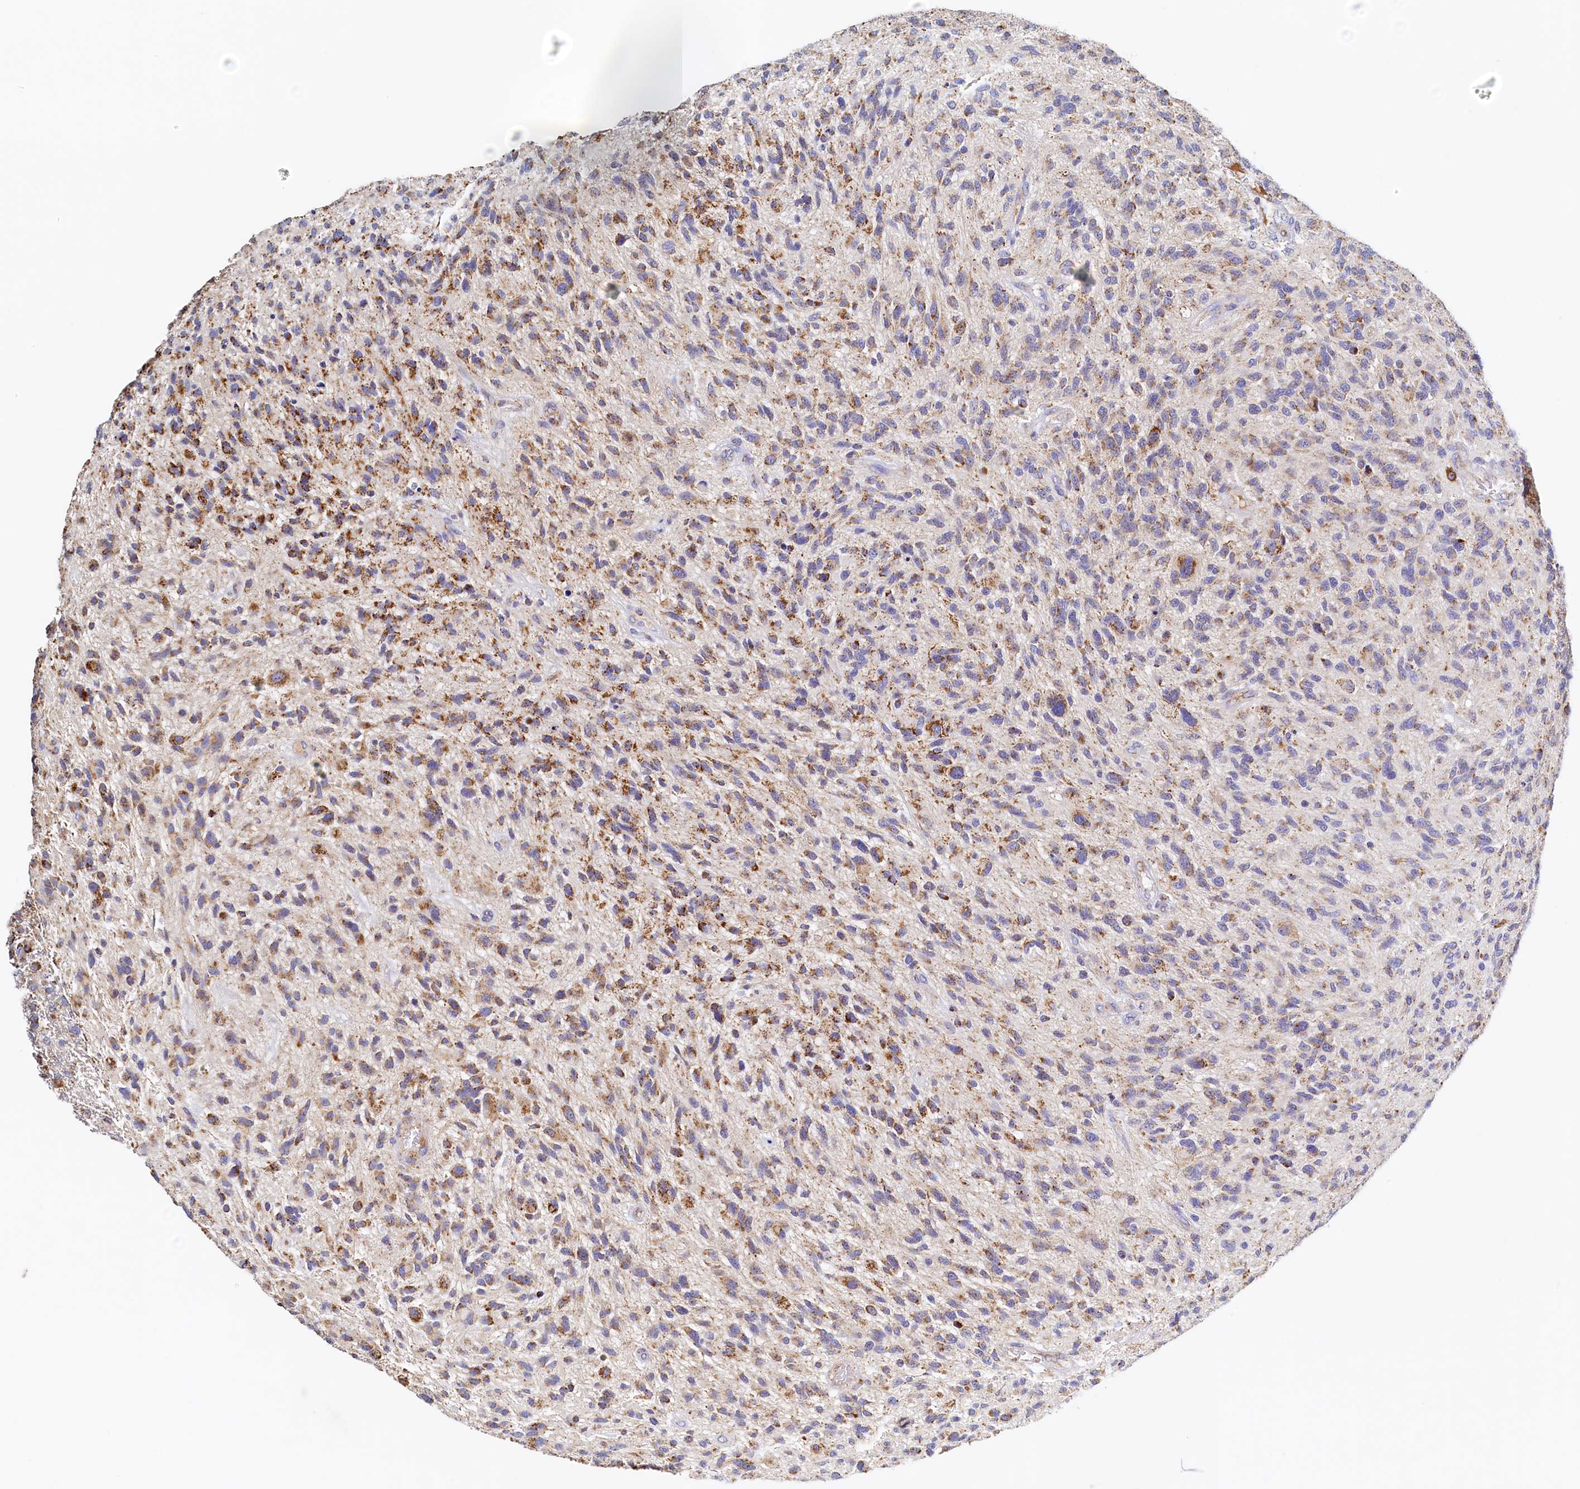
{"staining": {"intensity": "moderate", "quantity": ">75%", "location": "cytoplasmic/membranous"}, "tissue": "glioma", "cell_type": "Tumor cells", "image_type": "cancer", "snomed": [{"axis": "morphology", "description": "Glioma, malignant, High grade"}, {"axis": "topography", "description": "Brain"}], "caption": "The immunohistochemical stain shows moderate cytoplasmic/membranous staining in tumor cells of malignant glioma (high-grade) tissue.", "gene": "POC1A", "patient": {"sex": "male", "age": 47}}